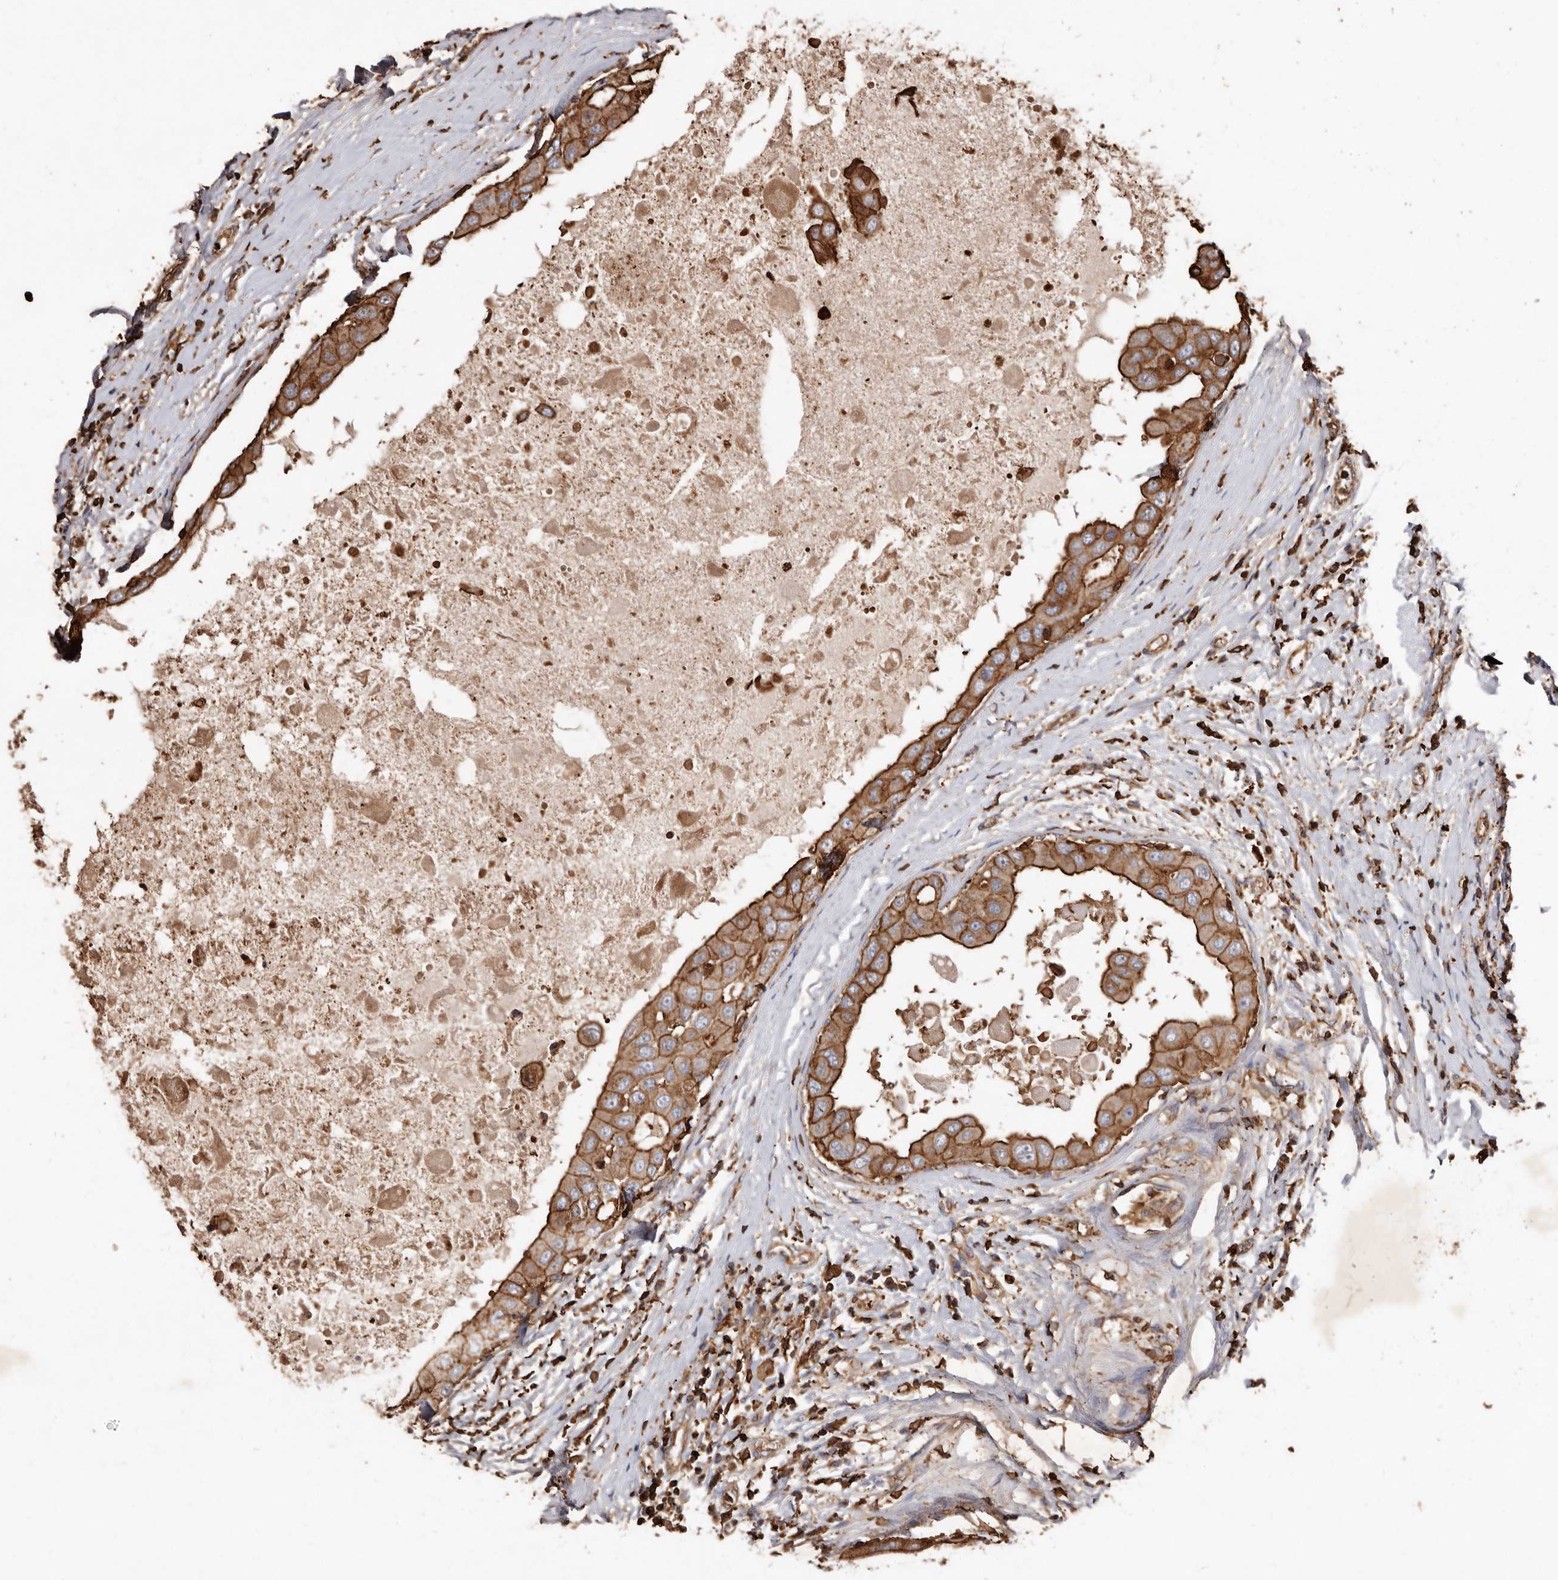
{"staining": {"intensity": "strong", "quantity": ">75%", "location": "cytoplasmic/membranous"}, "tissue": "breast cancer", "cell_type": "Tumor cells", "image_type": "cancer", "snomed": [{"axis": "morphology", "description": "Duct carcinoma"}, {"axis": "topography", "description": "Breast"}], "caption": "This is a photomicrograph of immunohistochemistry (IHC) staining of infiltrating ductal carcinoma (breast), which shows strong expression in the cytoplasmic/membranous of tumor cells.", "gene": "COQ8B", "patient": {"sex": "female", "age": 27}}